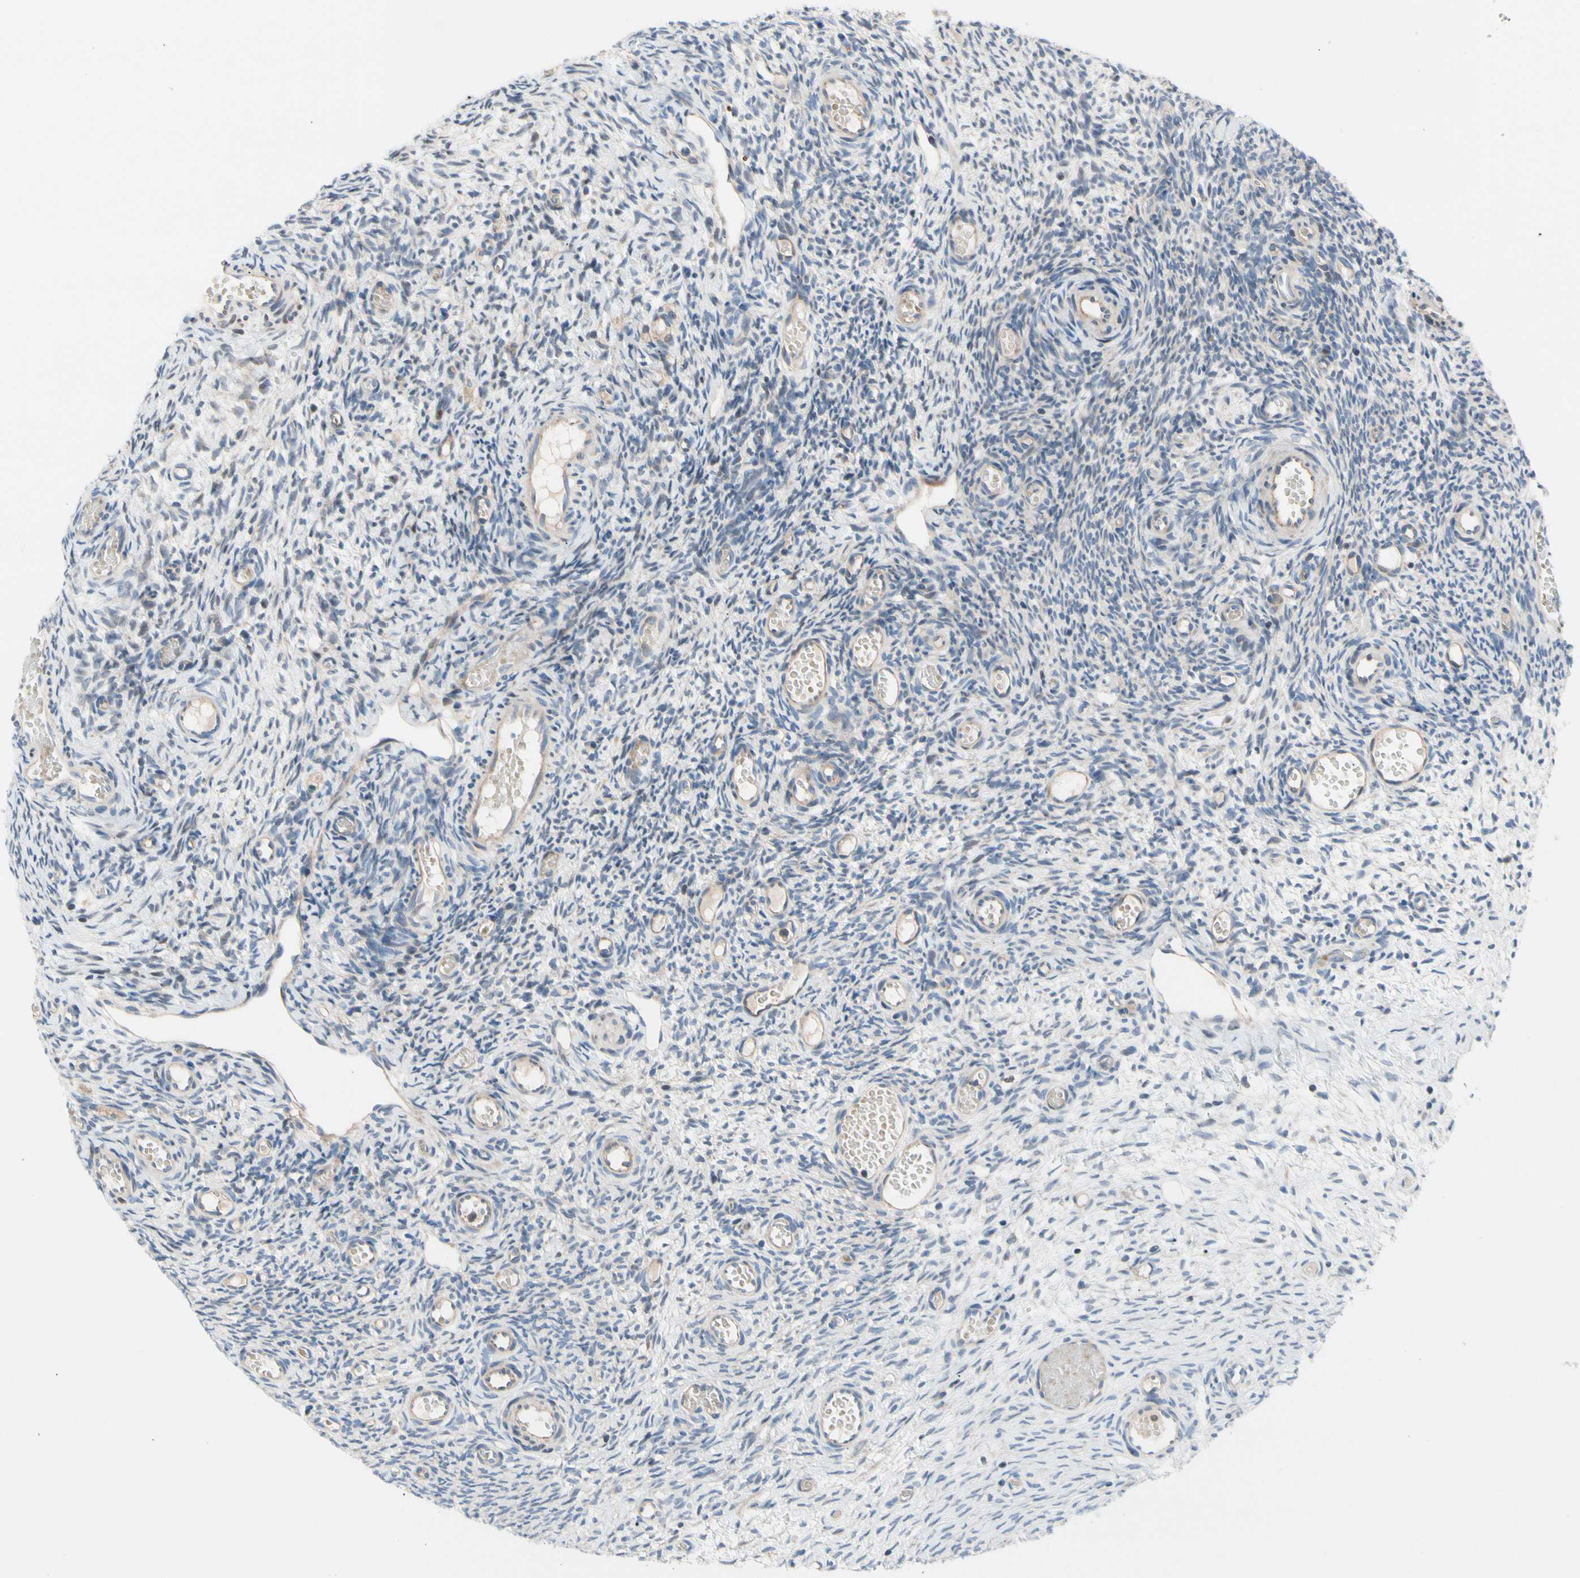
{"staining": {"intensity": "negative", "quantity": "none", "location": "none"}, "tissue": "ovary", "cell_type": "Ovarian stroma cells", "image_type": "normal", "snomed": [{"axis": "morphology", "description": "Normal tissue, NOS"}, {"axis": "topography", "description": "Ovary"}], "caption": "Immunohistochemistry image of unremarkable ovary stained for a protein (brown), which shows no expression in ovarian stroma cells. Brightfield microscopy of immunohistochemistry stained with DAB (brown) and hematoxylin (blue), captured at high magnification.", "gene": "MAP3K3", "patient": {"sex": "female", "age": 35}}